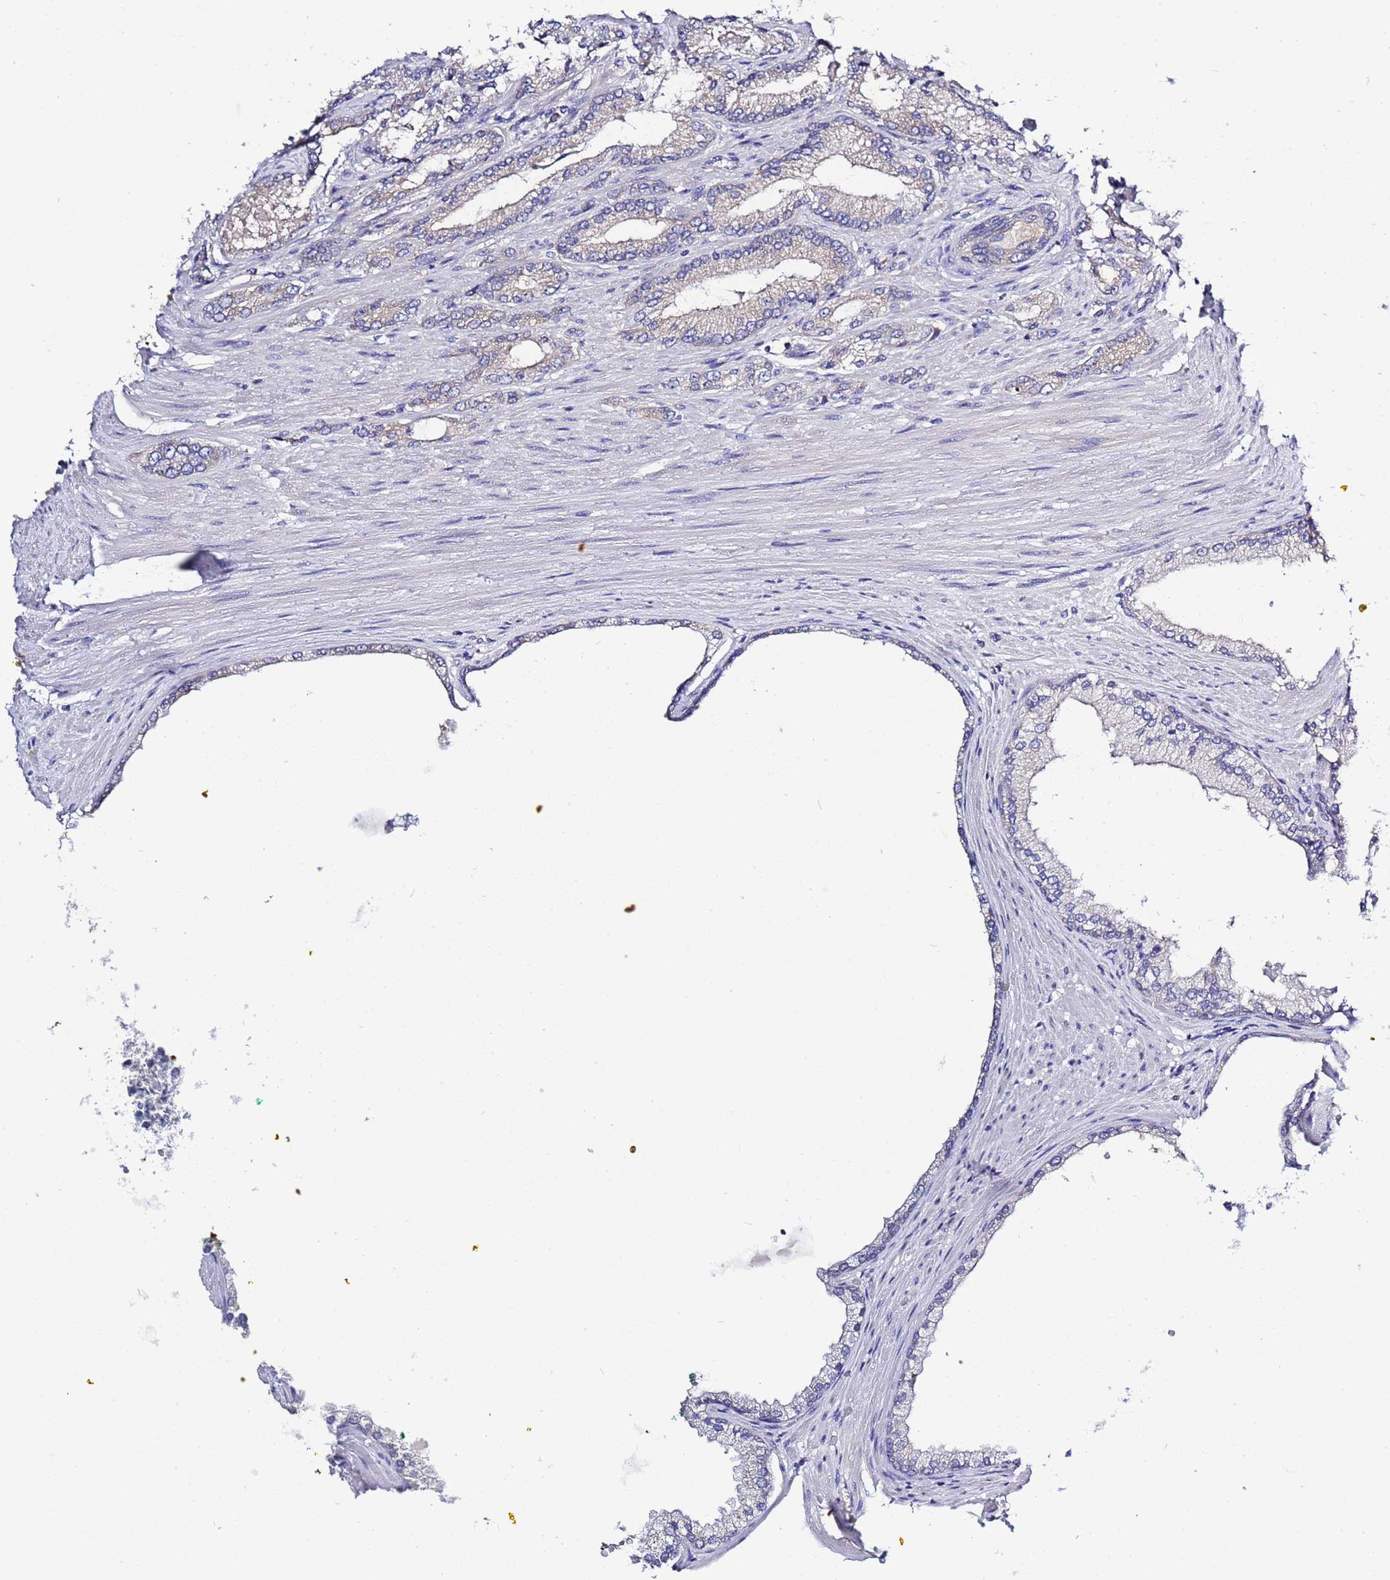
{"staining": {"intensity": "weak", "quantity": "<25%", "location": "cytoplasmic/membranous"}, "tissue": "prostate cancer", "cell_type": "Tumor cells", "image_type": "cancer", "snomed": [{"axis": "morphology", "description": "Adenocarcinoma, High grade"}, {"axis": "topography", "description": "Prostate"}], "caption": "This histopathology image is of prostate cancer (high-grade adenocarcinoma) stained with immunohistochemistry (IHC) to label a protein in brown with the nuclei are counter-stained blue. There is no staining in tumor cells. The staining is performed using DAB brown chromogen with nuclei counter-stained in using hematoxylin.", "gene": "RC3H2", "patient": {"sex": "male", "age": 66}}